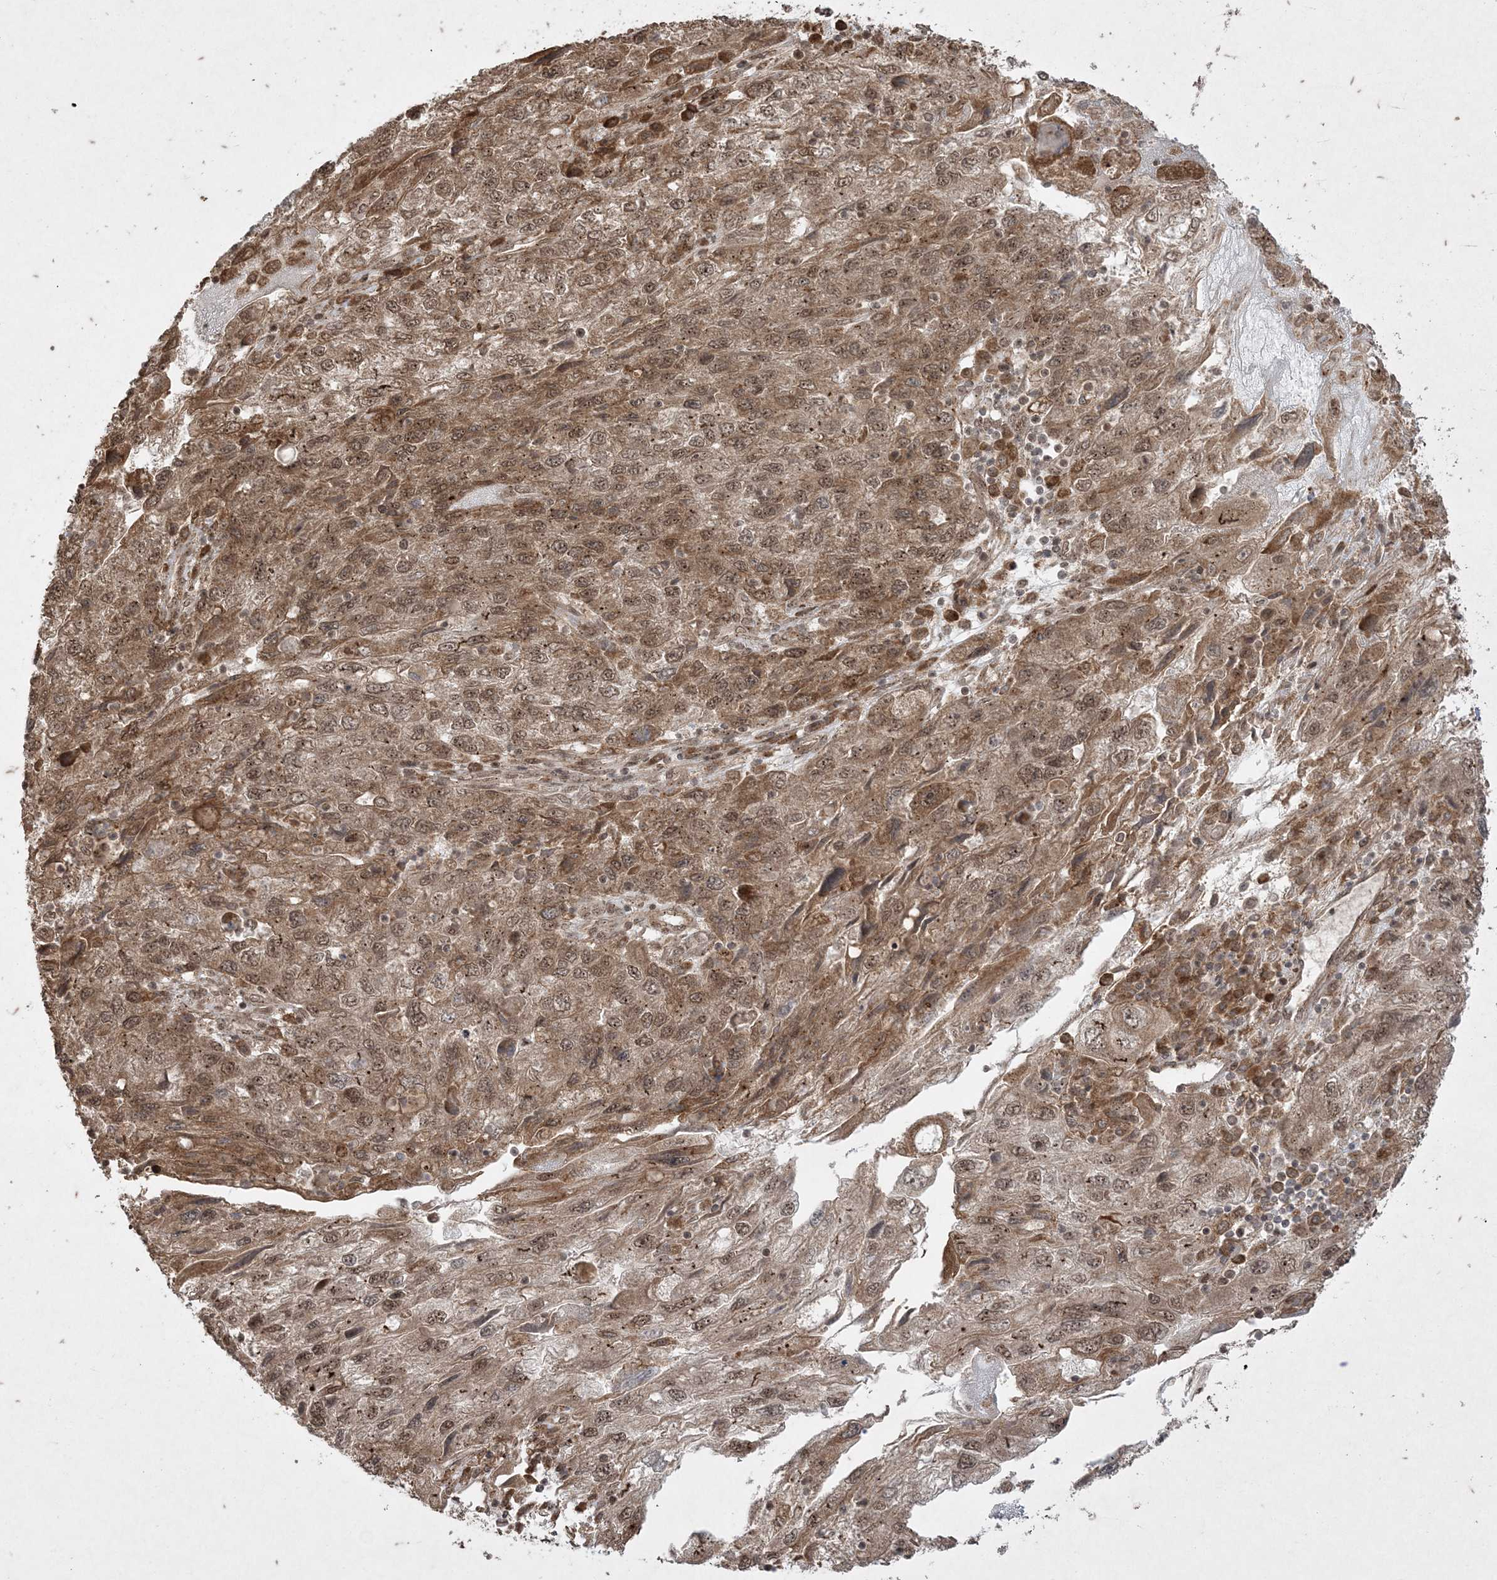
{"staining": {"intensity": "moderate", "quantity": ">75%", "location": "cytoplasmic/membranous,nuclear"}, "tissue": "endometrial cancer", "cell_type": "Tumor cells", "image_type": "cancer", "snomed": [{"axis": "morphology", "description": "Adenocarcinoma, NOS"}, {"axis": "topography", "description": "Endometrium"}], "caption": "Endometrial adenocarcinoma stained with a protein marker demonstrates moderate staining in tumor cells.", "gene": "RRAS", "patient": {"sex": "female", "age": 49}}